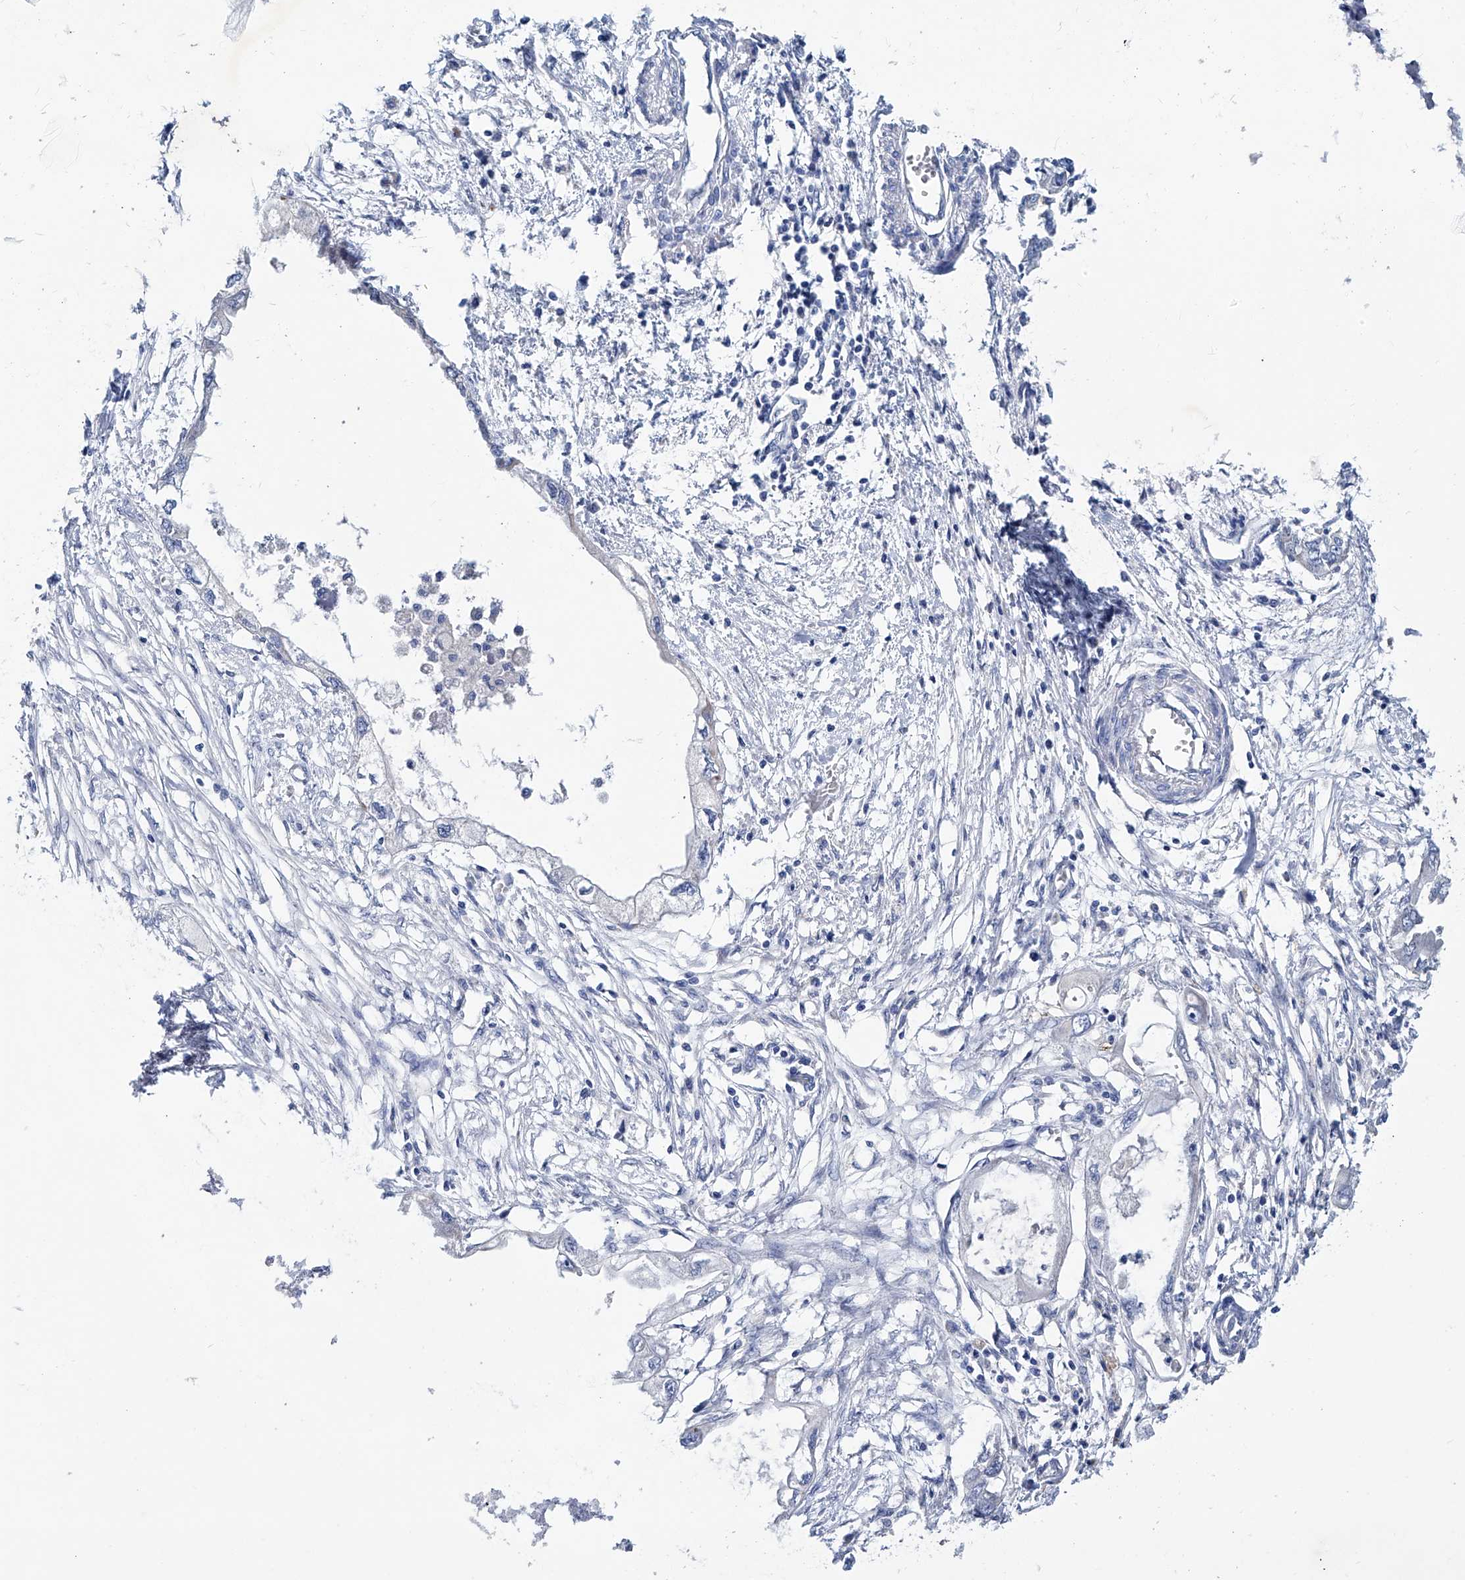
{"staining": {"intensity": "negative", "quantity": "none", "location": "none"}, "tissue": "endometrial cancer", "cell_type": "Tumor cells", "image_type": "cancer", "snomed": [{"axis": "morphology", "description": "Adenocarcinoma, NOS"}, {"axis": "morphology", "description": "Adenocarcinoma, metastatic, NOS"}, {"axis": "topography", "description": "Adipose tissue"}, {"axis": "topography", "description": "Endometrium"}], "caption": "This is a micrograph of immunohistochemistry (IHC) staining of endometrial adenocarcinoma, which shows no expression in tumor cells.", "gene": "KLHL17", "patient": {"sex": "female", "age": 67}}